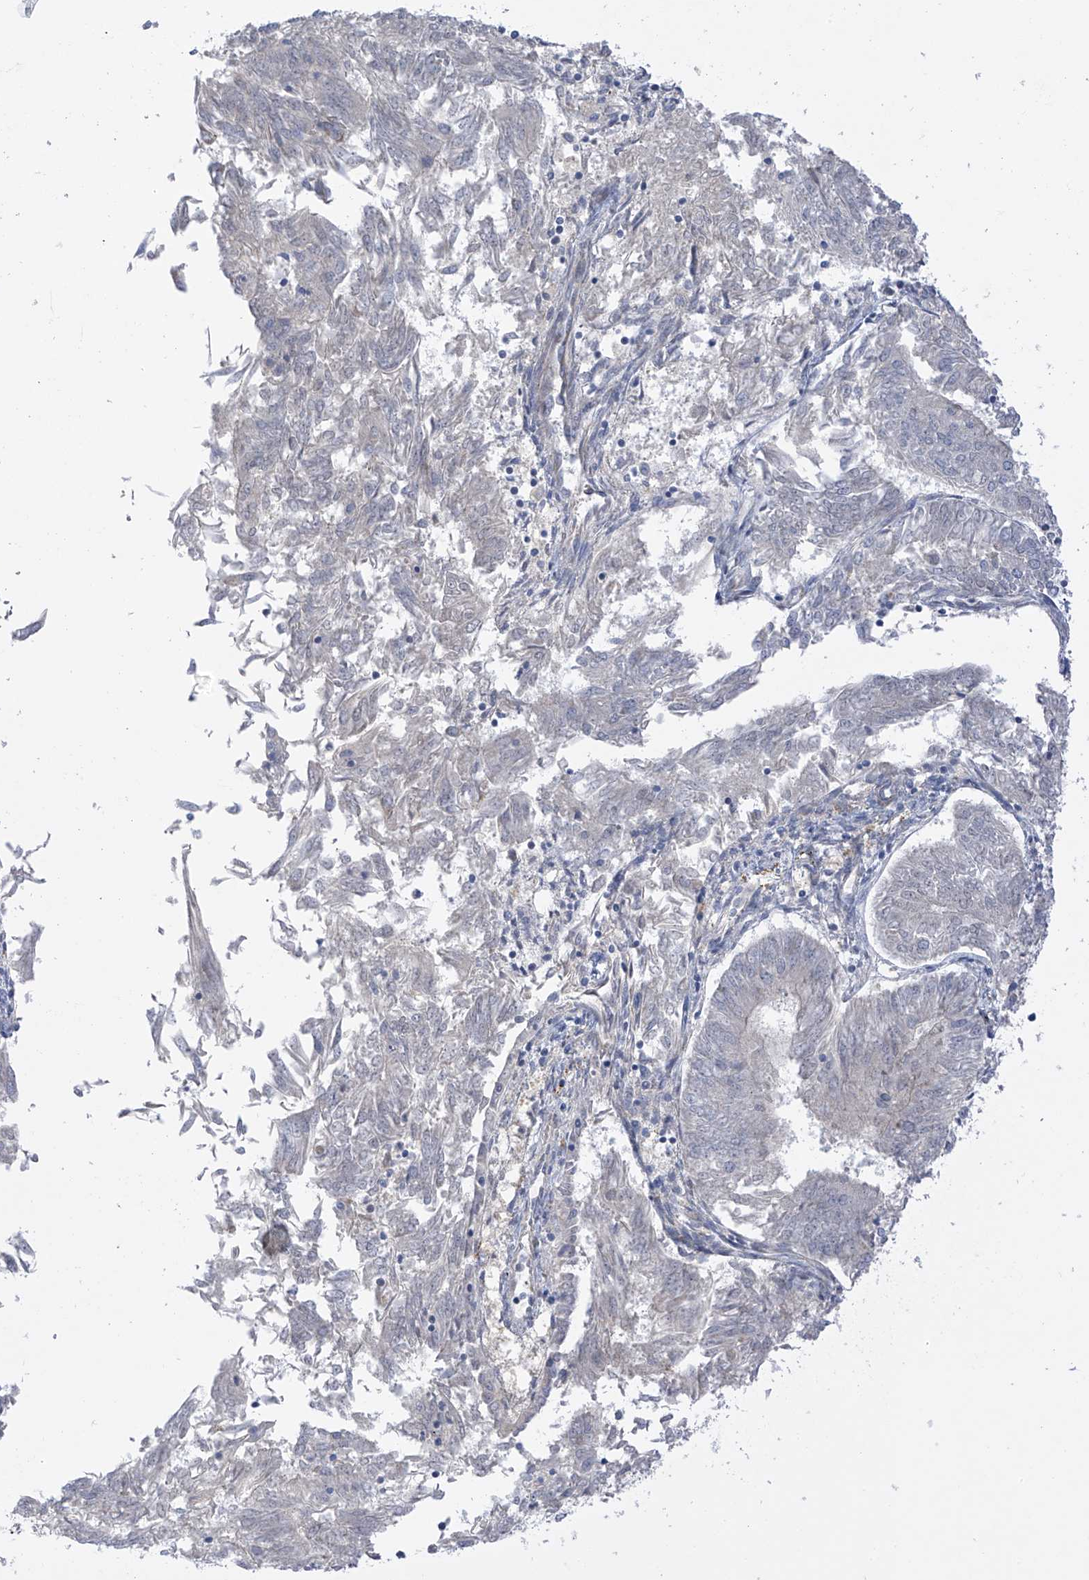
{"staining": {"intensity": "negative", "quantity": "none", "location": "none"}, "tissue": "endometrial cancer", "cell_type": "Tumor cells", "image_type": "cancer", "snomed": [{"axis": "morphology", "description": "Adenocarcinoma, NOS"}, {"axis": "topography", "description": "Endometrium"}], "caption": "Adenocarcinoma (endometrial) was stained to show a protein in brown. There is no significant staining in tumor cells.", "gene": "ZNF641", "patient": {"sex": "female", "age": 58}}